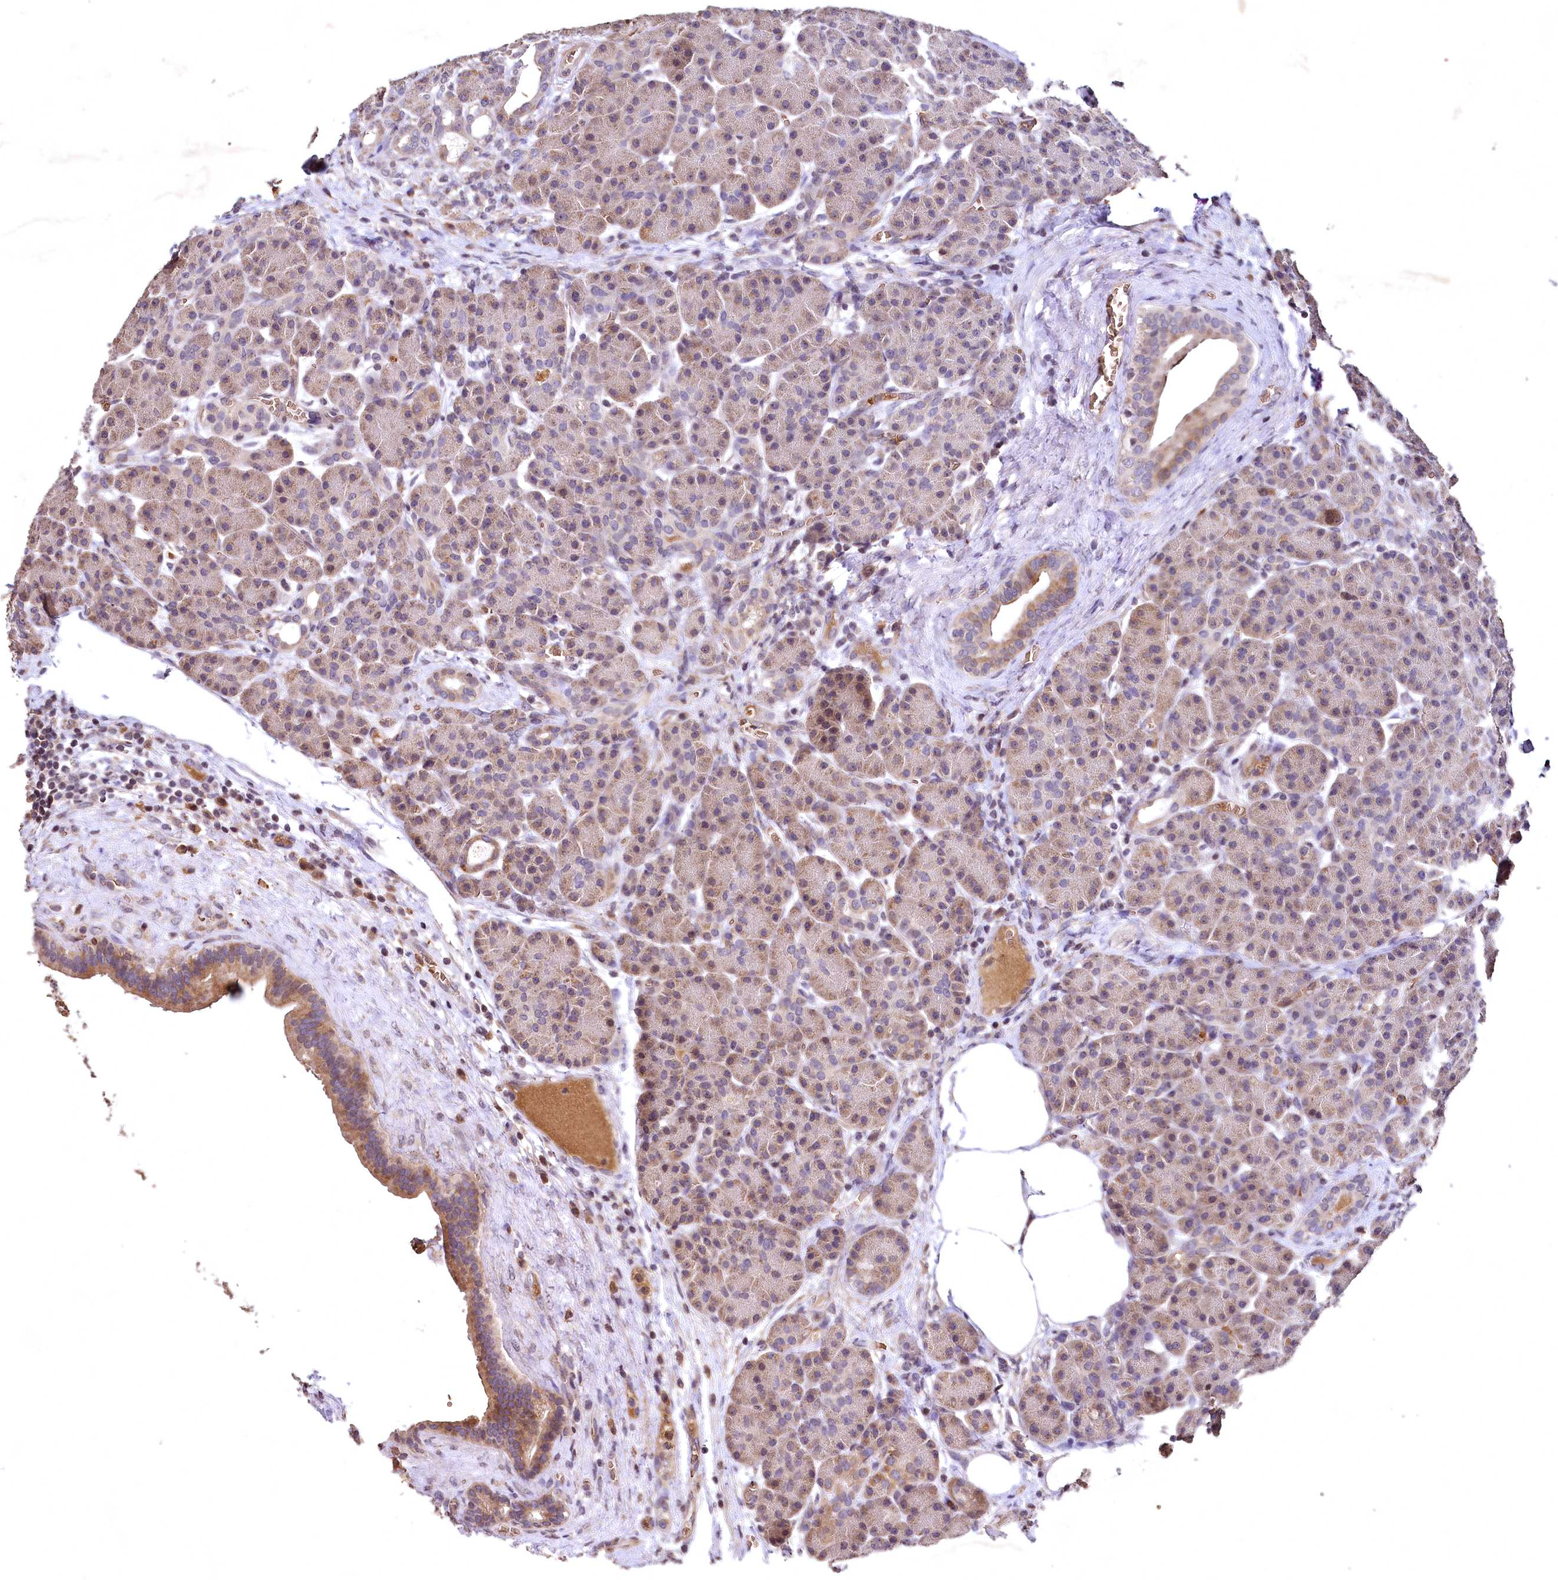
{"staining": {"intensity": "weak", "quantity": "25%-75%", "location": "cytoplasmic/membranous"}, "tissue": "pancreas", "cell_type": "Exocrine glandular cells", "image_type": "normal", "snomed": [{"axis": "morphology", "description": "Normal tissue, NOS"}, {"axis": "topography", "description": "Pancreas"}], "caption": "Immunohistochemical staining of benign human pancreas displays 25%-75% levels of weak cytoplasmic/membranous protein positivity in approximately 25%-75% of exocrine glandular cells. Immunohistochemistry stains the protein of interest in brown and the nuclei are stained blue.", "gene": "SPTA1", "patient": {"sex": "male", "age": 63}}